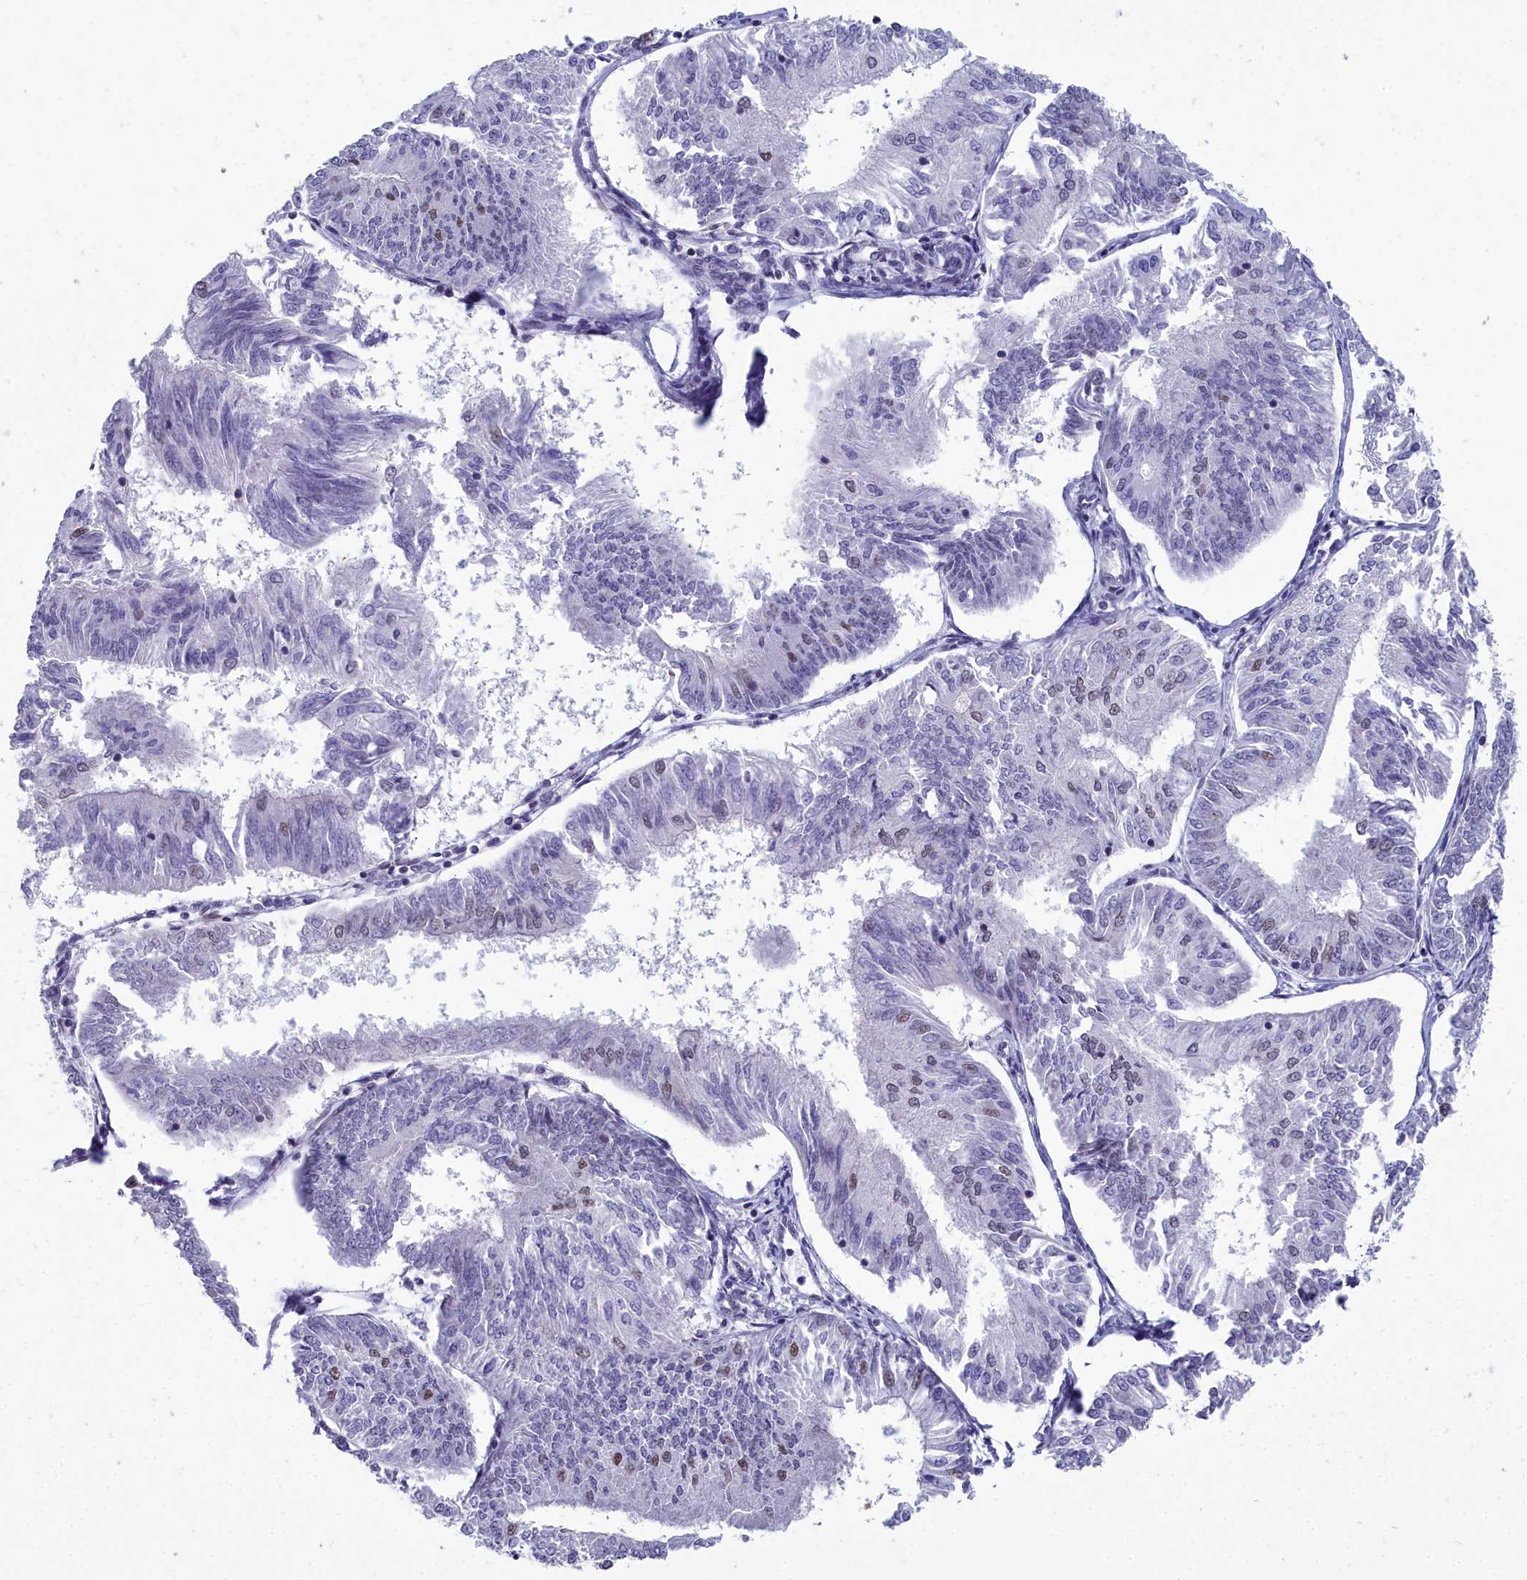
{"staining": {"intensity": "moderate", "quantity": "<25%", "location": "nuclear"}, "tissue": "endometrial cancer", "cell_type": "Tumor cells", "image_type": "cancer", "snomed": [{"axis": "morphology", "description": "Adenocarcinoma, NOS"}, {"axis": "topography", "description": "Endometrium"}], "caption": "The photomicrograph demonstrates a brown stain indicating the presence of a protein in the nuclear of tumor cells in endometrial cancer (adenocarcinoma). The protein of interest is shown in brown color, while the nuclei are stained blue.", "gene": "CCDC97", "patient": {"sex": "female", "age": 58}}